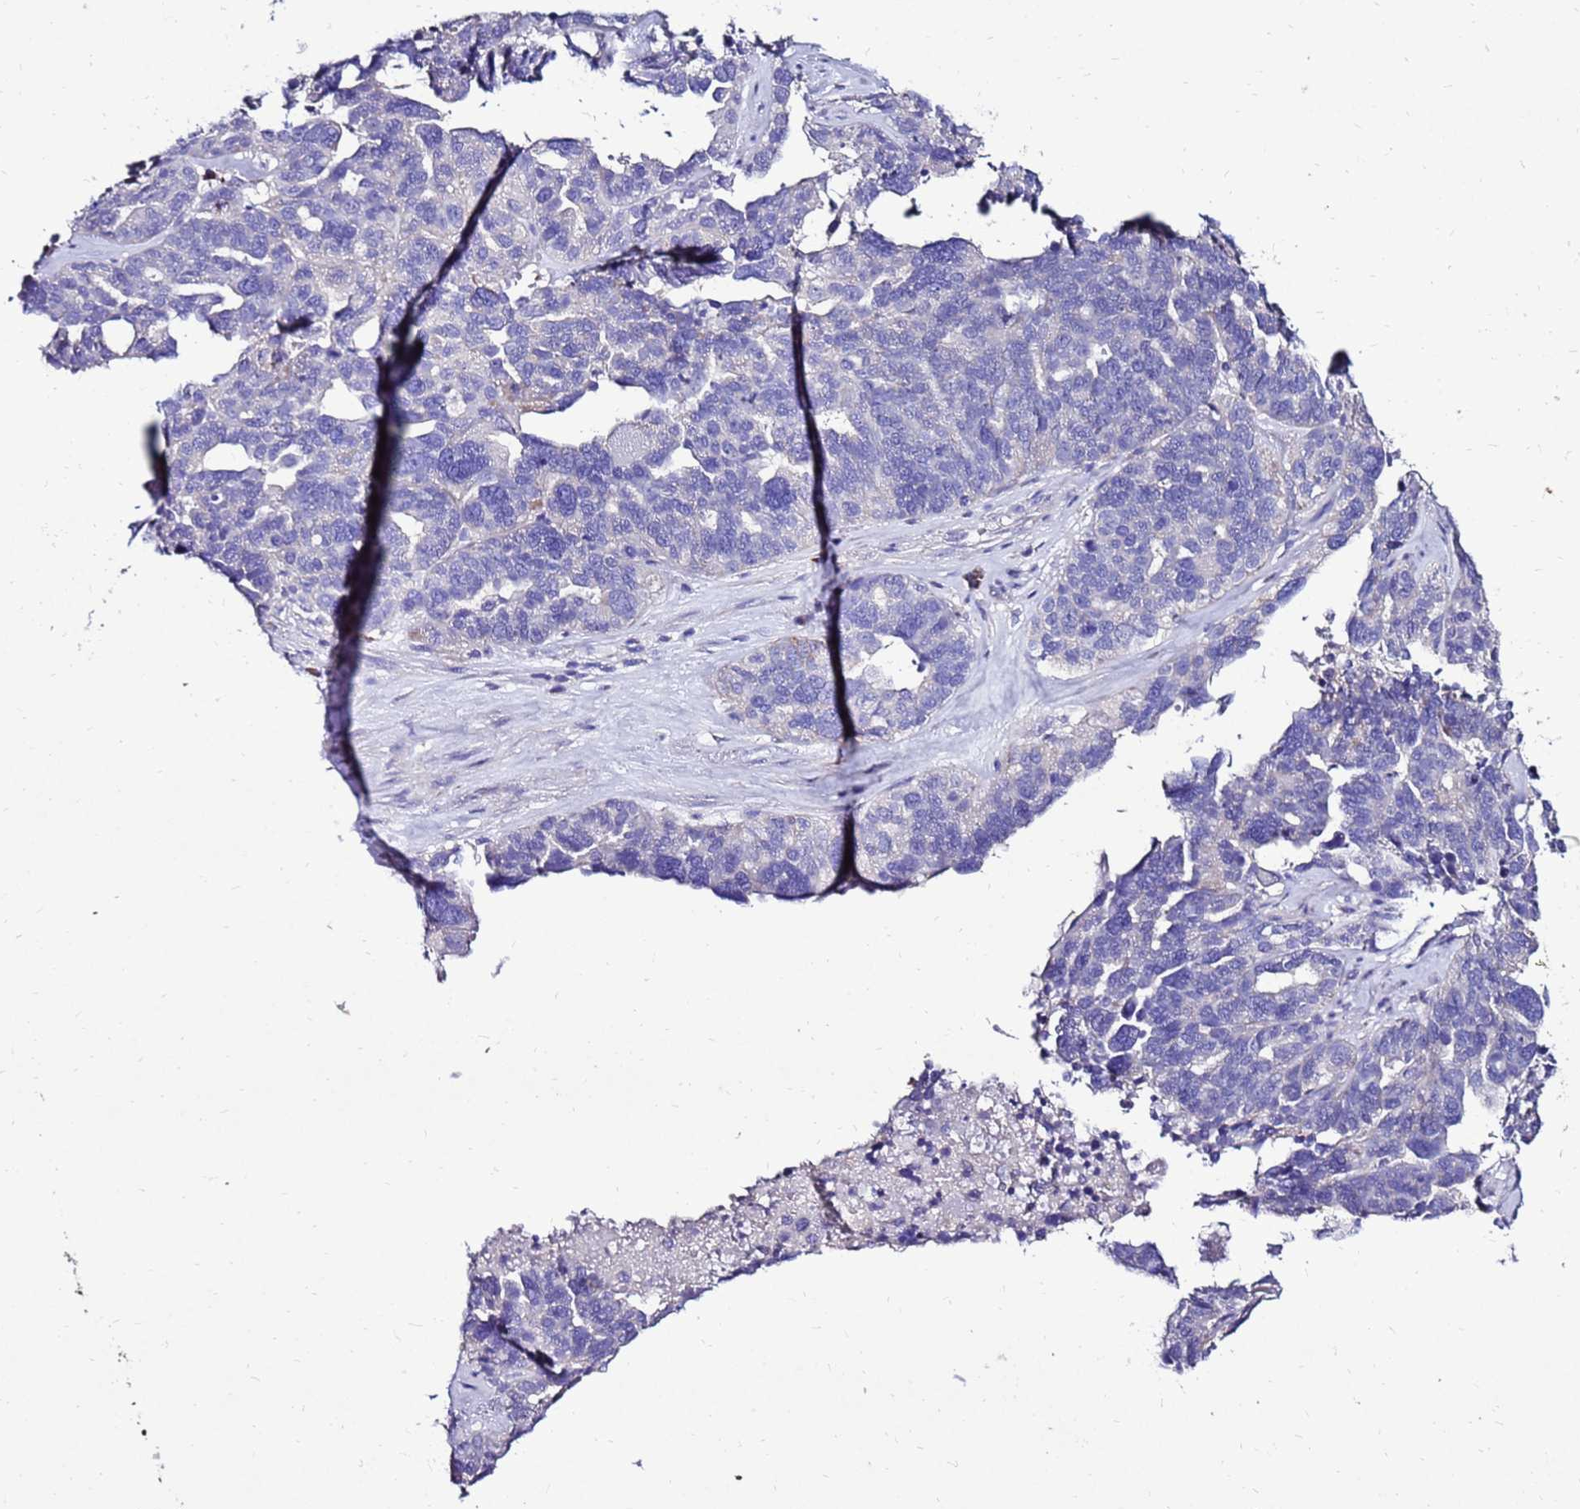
{"staining": {"intensity": "negative", "quantity": "none", "location": "none"}, "tissue": "ovarian cancer", "cell_type": "Tumor cells", "image_type": "cancer", "snomed": [{"axis": "morphology", "description": "Cystadenocarcinoma, serous, NOS"}, {"axis": "topography", "description": "Ovary"}], "caption": "DAB immunohistochemical staining of ovarian cancer exhibits no significant expression in tumor cells.", "gene": "TMEM106C", "patient": {"sex": "female", "age": 59}}